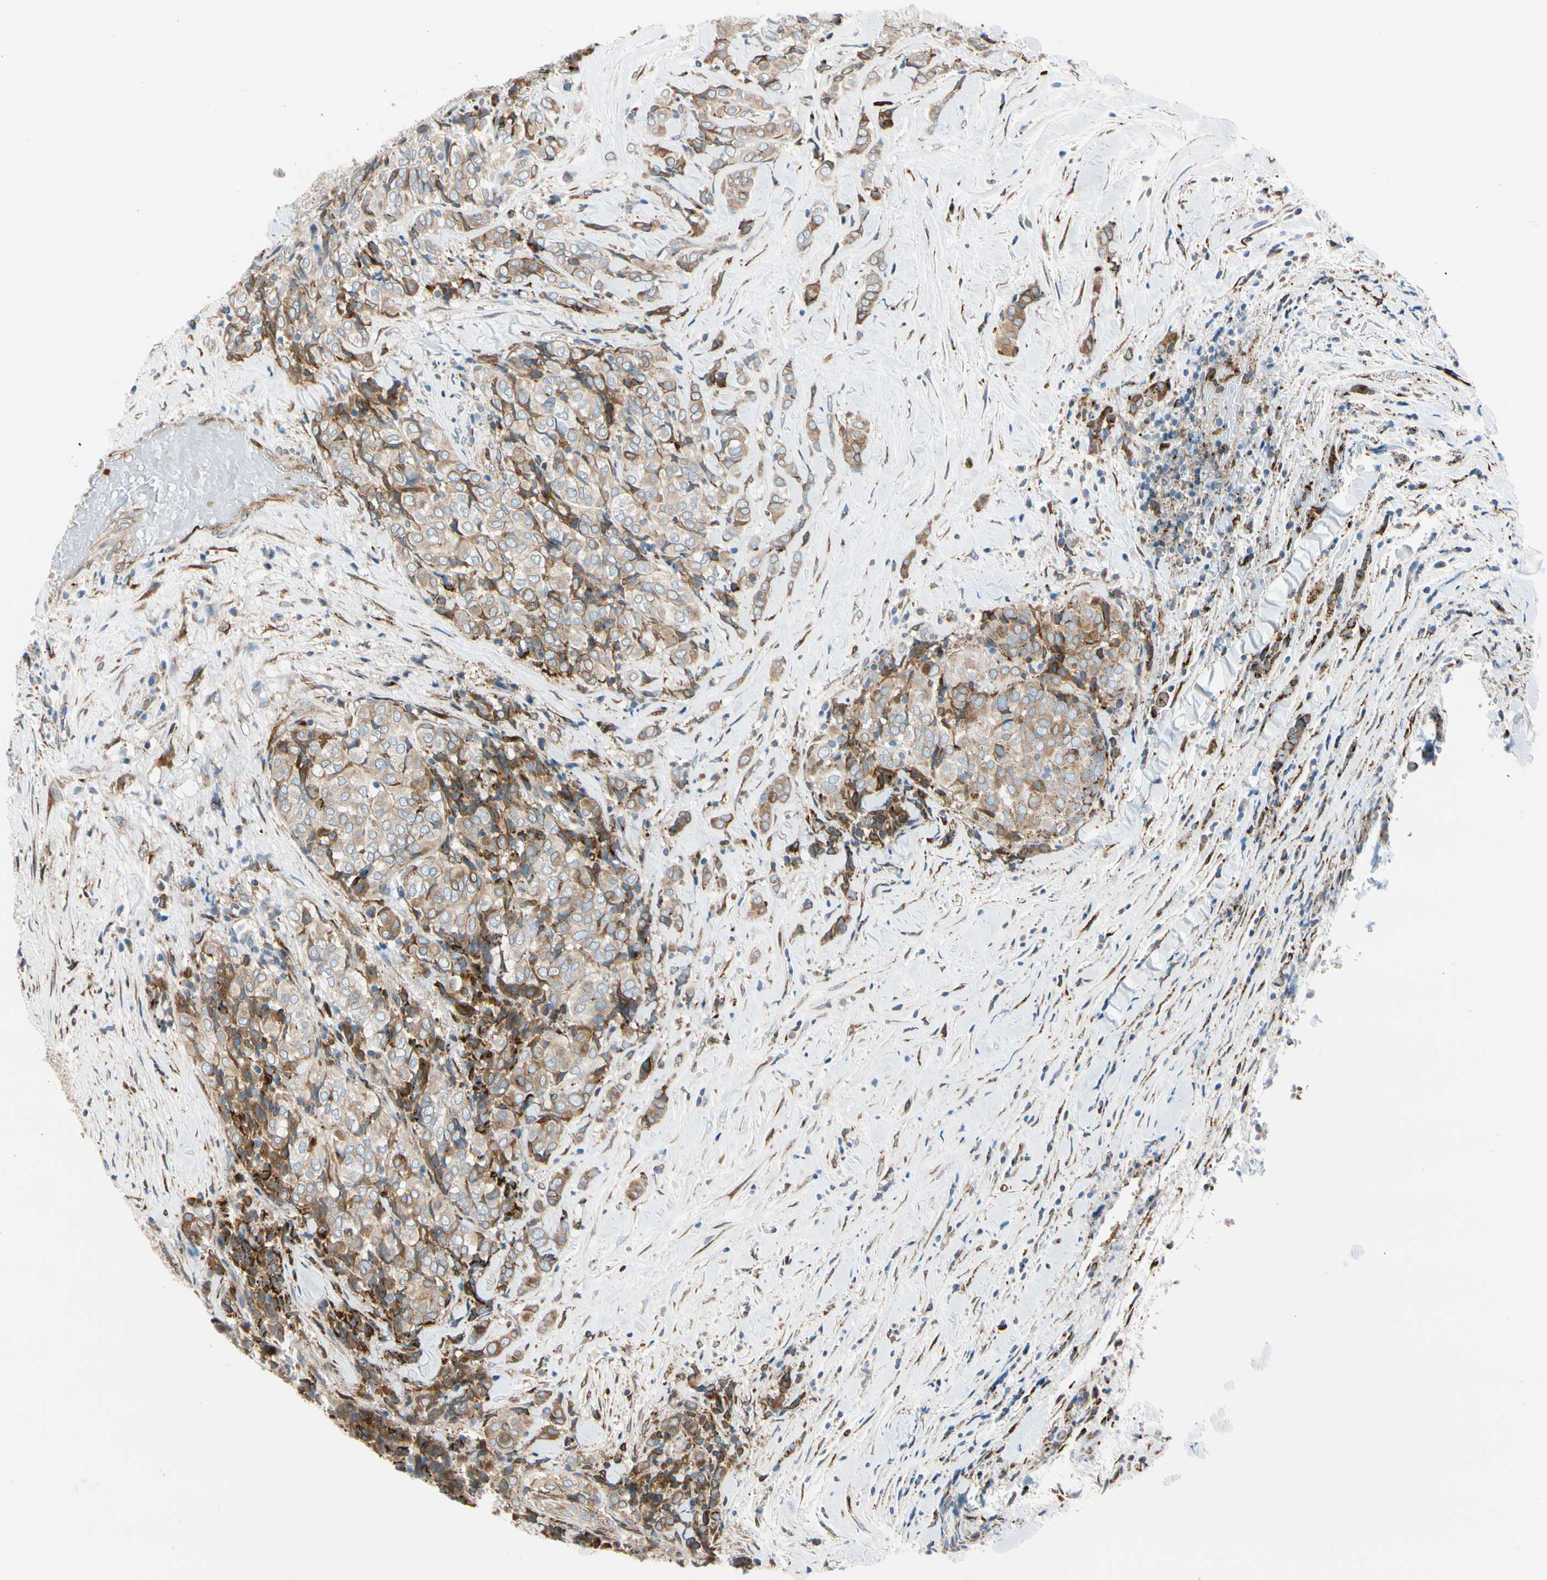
{"staining": {"intensity": "moderate", "quantity": ">75%", "location": "cytoplasmic/membranous"}, "tissue": "thyroid cancer", "cell_type": "Tumor cells", "image_type": "cancer", "snomed": [{"axis": "morphology", "description": "Normal tissue, NOS"}, {"axis": "morphology", "description": "Papillary adenocarcinoma, NOS"}, {"axis": "topography", "description": "Thyroid gland"}], "caption": "IHC micrograph of neoplastic tissue: papillary adenocarcinoma (thyroid) stained using immunohistochemistry (IHC) reveals medium levels of moderate protein expression localized specifically in the cytoplasmic/membranous of tumor cells, appearing as a cytoplasmic/membranous brown color.", "gene": "NUCB1", "patient": {"sex": "female", "age": 30}}